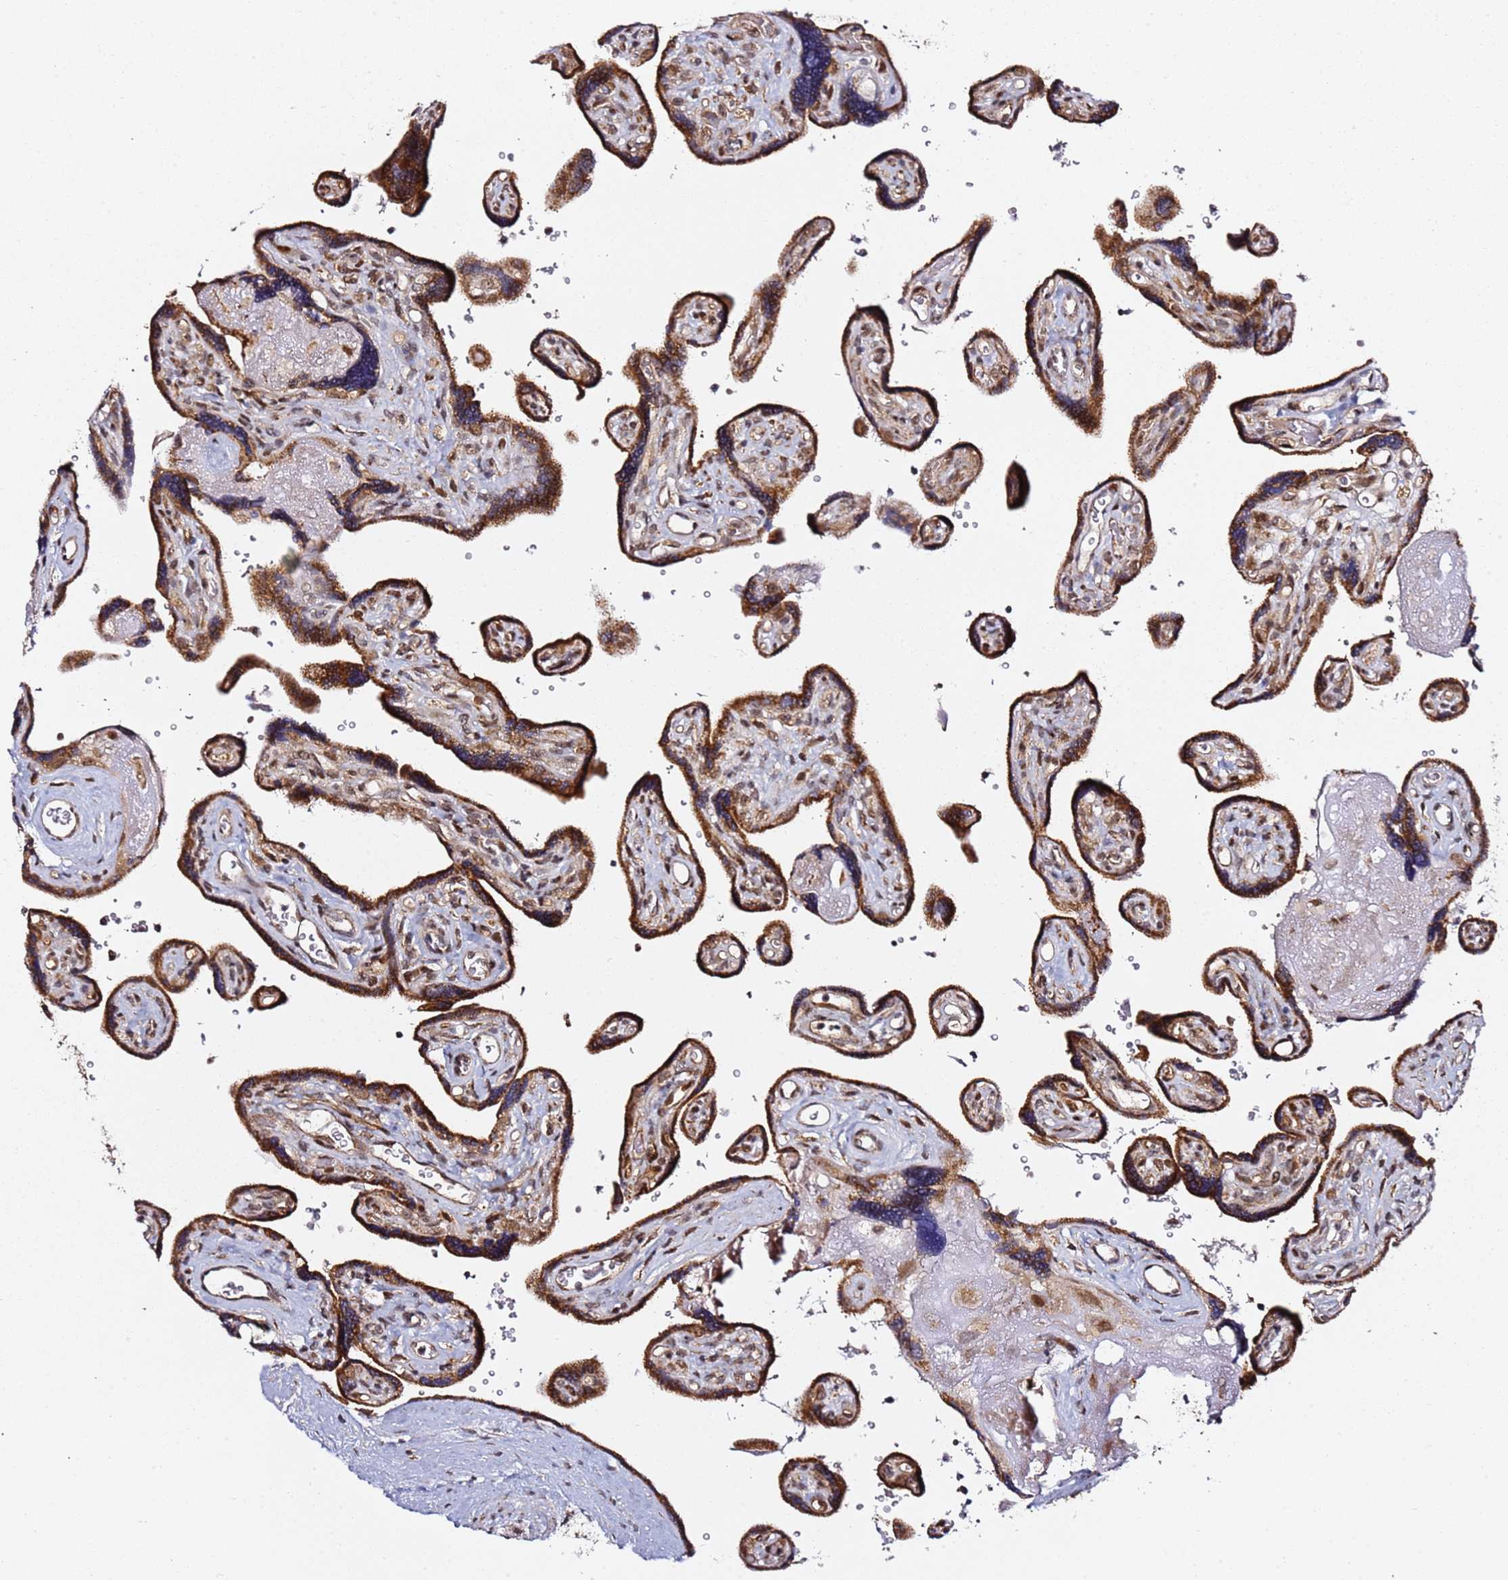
{"staining": {"intensity": "strong", "quantity": ">75%", "location": "cytoplasmic/membranous,nuclear"}, "tissue": "placenta", "cell_type": "Decidual cells", "image_type": "normal", "snomed": [{"axis": "morphology", "description": "Normal tissue, NOS"}, {"axis": "topography", "description": "Placenta"}], "caption": "High-magnification brightfield microscopy of benign placenta stained with DAB (brown) and counterstained with hematoxylin (blue). decidual cells exhibit strong cytoplasmic/membranous,nuclear expression is identified in approximately>75% of cells.", "gene": "TP53AIP1", "patient": {"sex": "female", "age": 39}}